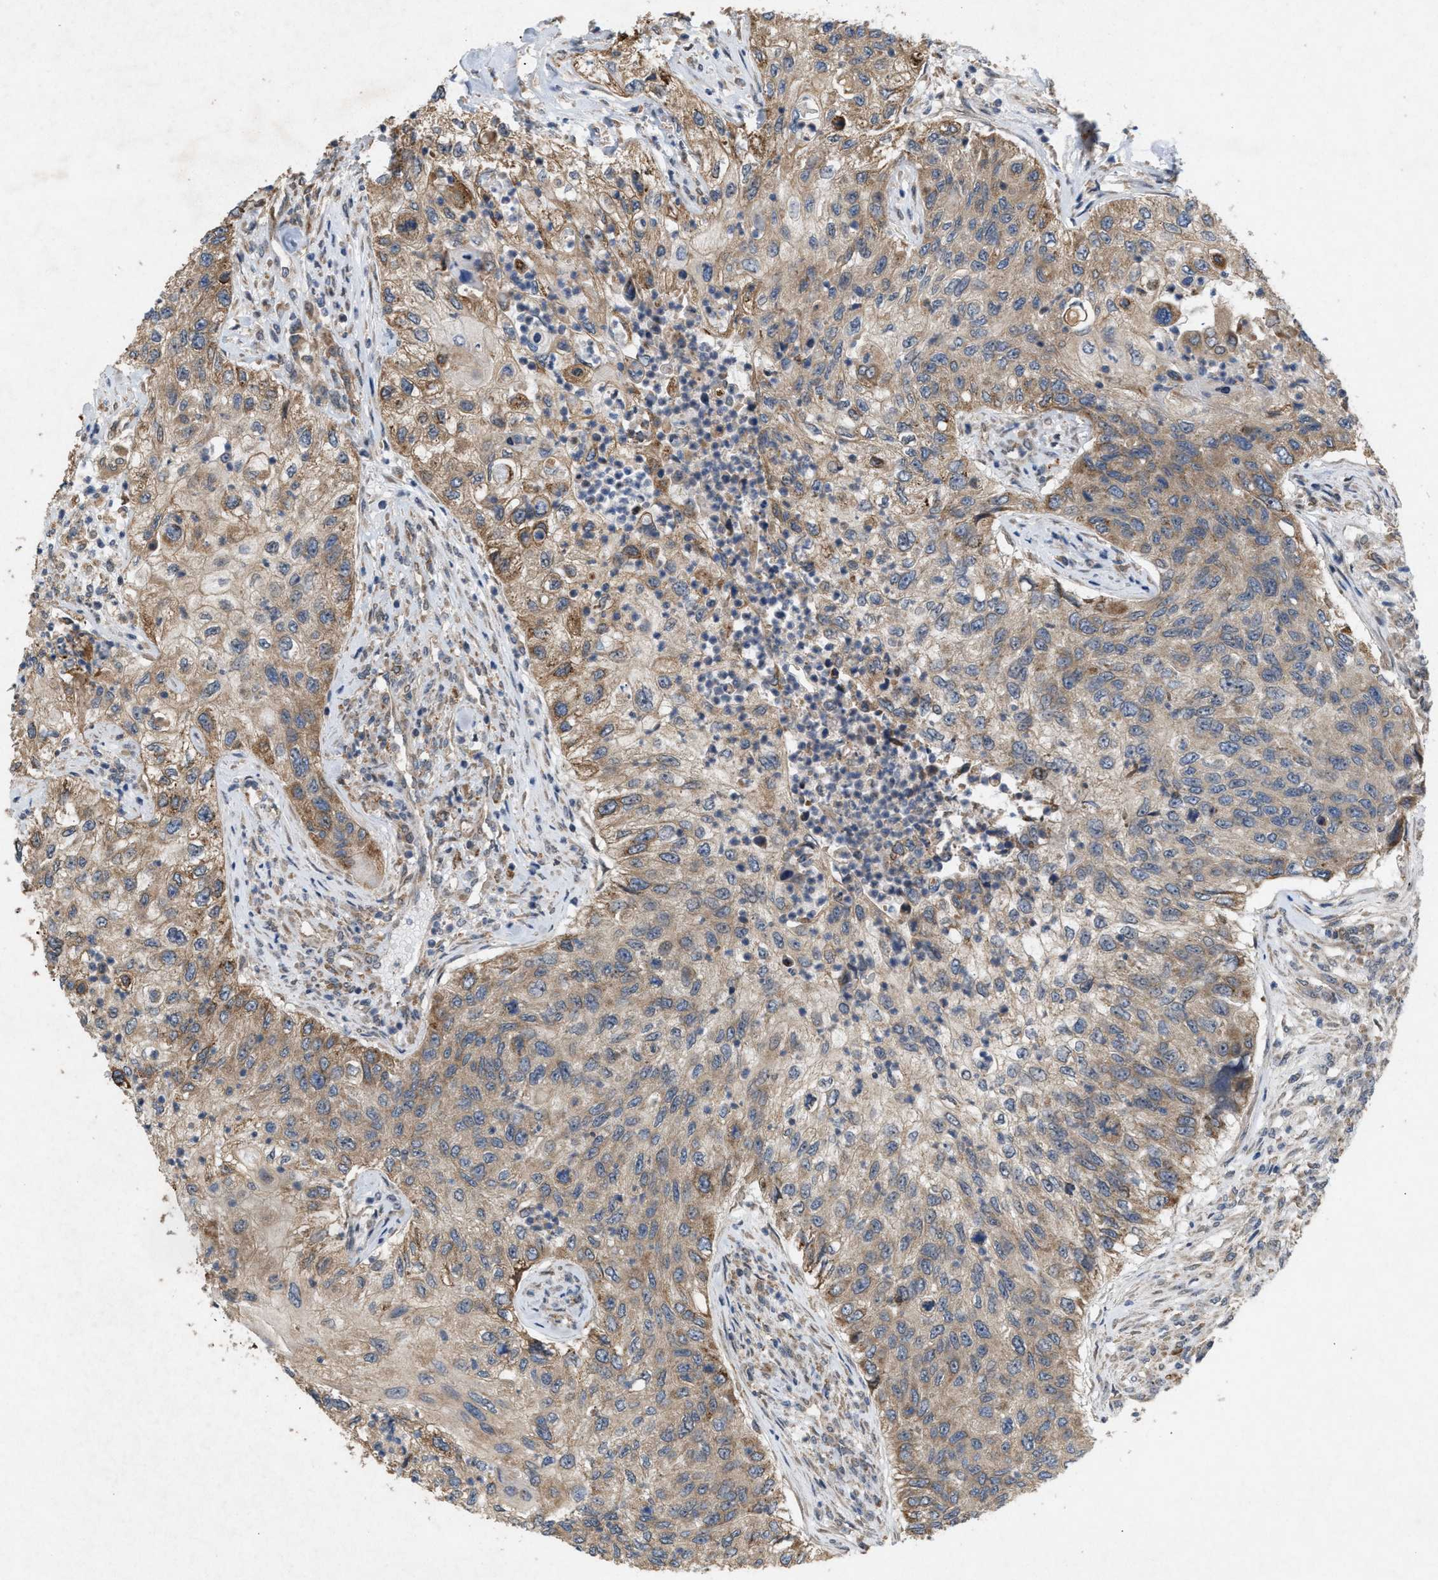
{"staining": {"intensity": "weak", "quantity": ">75%", "location": "cytoplasmic/membranous"}, "tissue": "urothelial cancer", "cell_type": "Tumor cells", "image_type": "cancer", "snomed": [{"axis": "morphology", "description": "Urothelial carcinoma, High grade"}, {"axis": "topography", "description": "Urinary bladder"}], "caption": "Urothelial carcinoma (high-grade) stained with a brown dye exhibits weak cytoplasmic/membranous positive positivity in about >75% of tumor cells.", "gene": "MFSD6", "patient": {"sex": "female", "age": 60}}